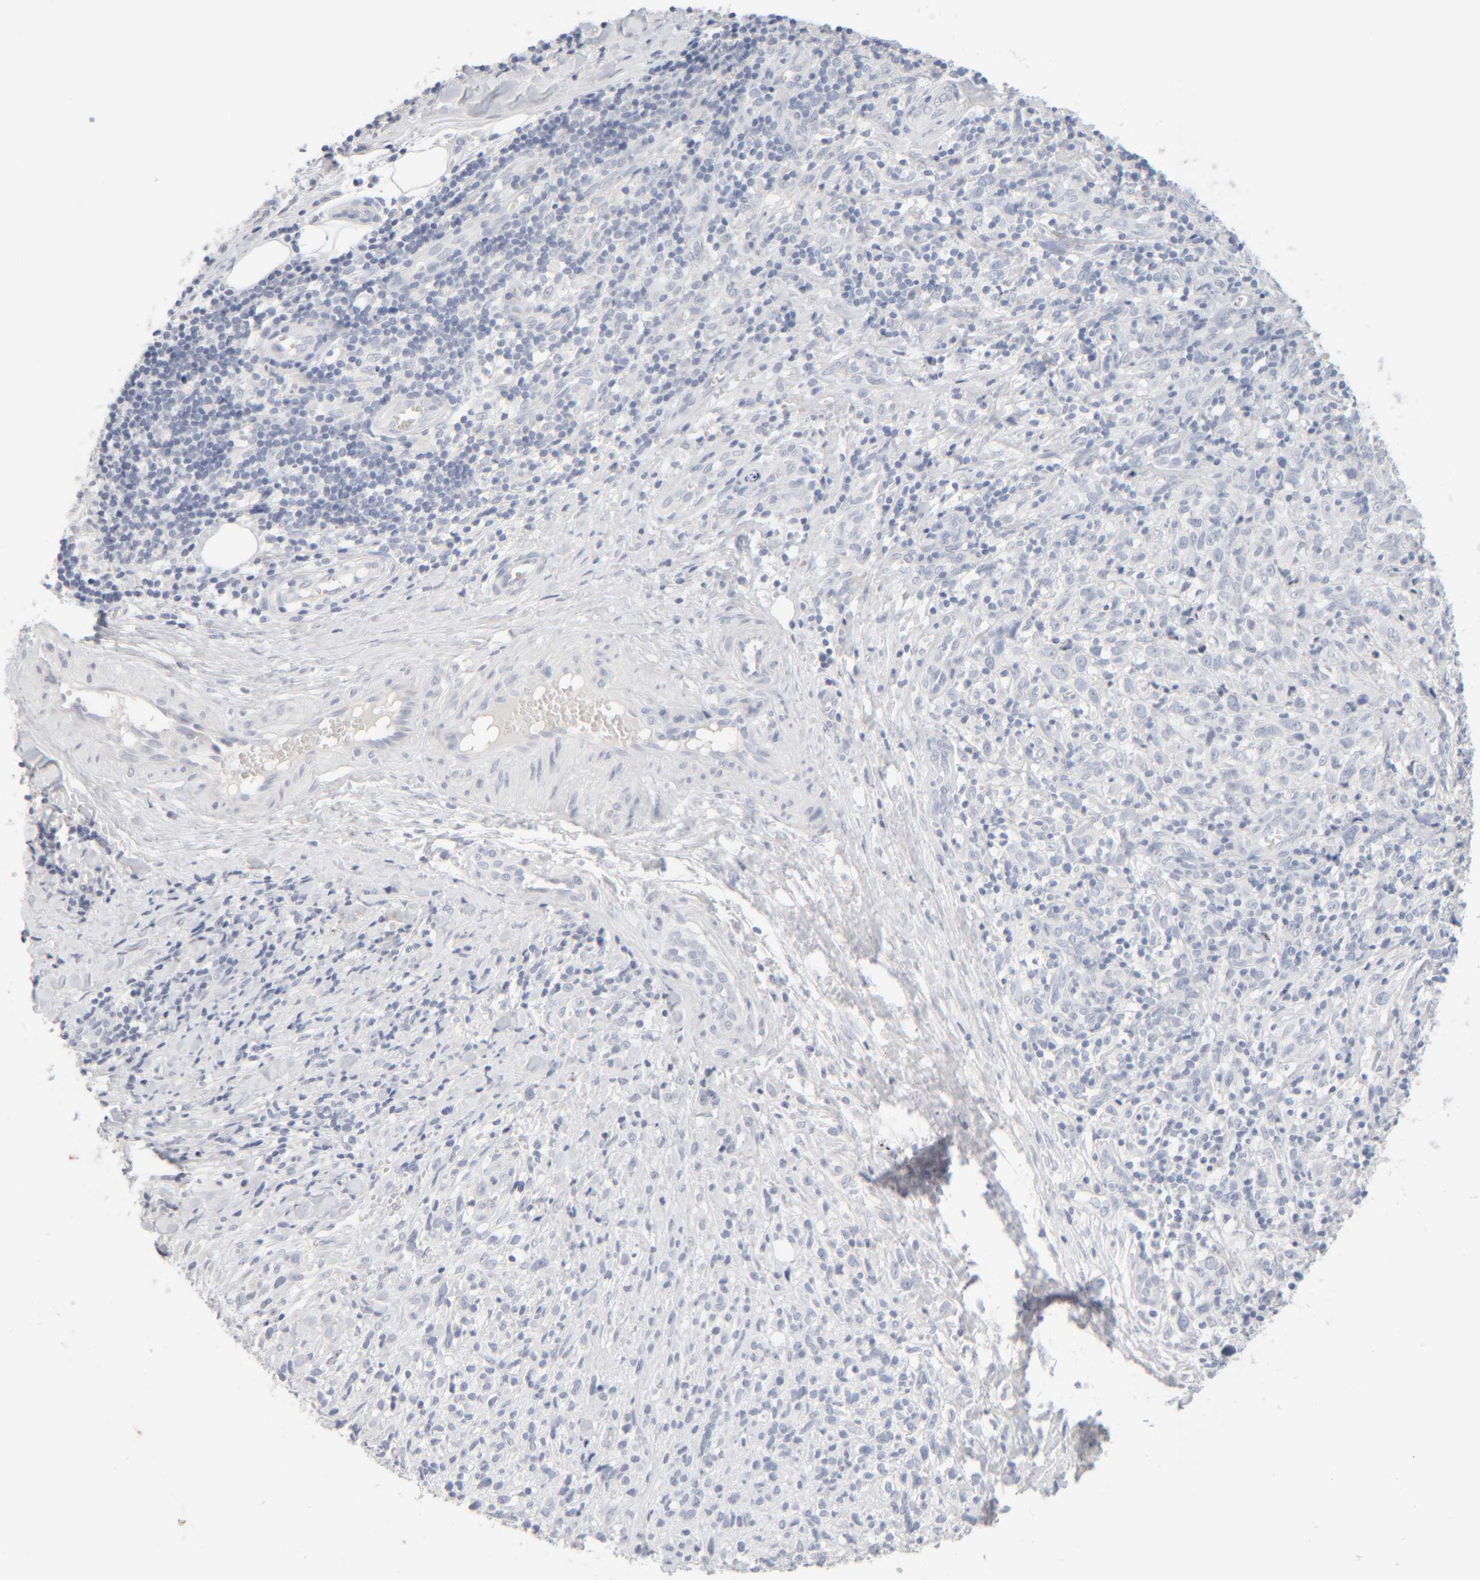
{"staining": {"intensity": "negative", "quantity": "none", "location": "none"}, "tissue": "melanoma", "cell_type": "Tumor cells", "image_type": "cancer", "snomed": [{"axis": "morphology", "description": "Malignant melanoma, NOS"}, {"axis": "topography", "description": "Skin"}], "caption": "Malignant melanoma stained for a protein using immunohistochemistry (IHC) displays no staining tumor cells.", "gene": "RIDA", "patient": {"sex": "female", "age": 55}}